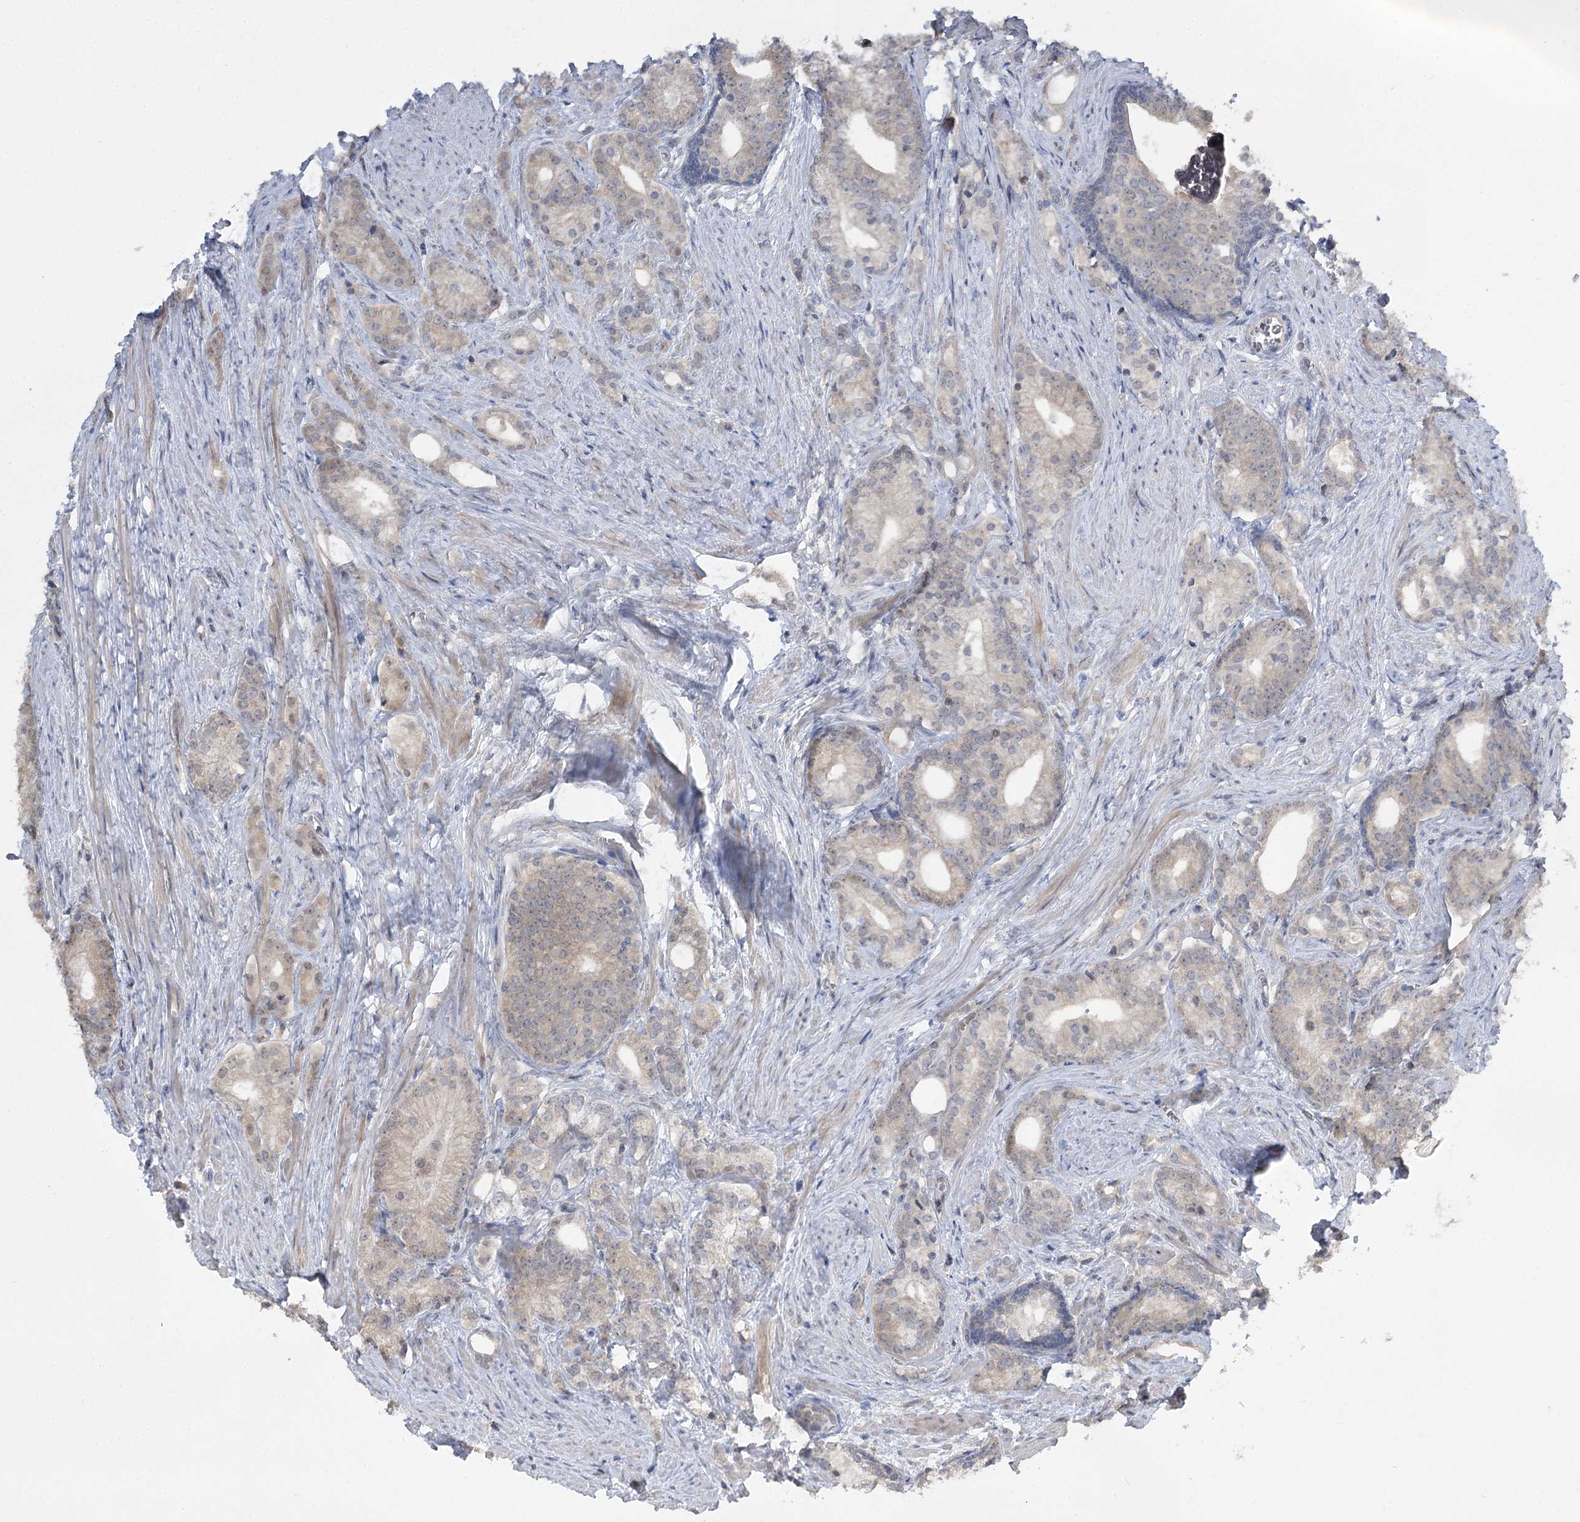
{"staining": {"intensity": "weak", "quantity": "<25%", "location": "cytoplasmic/membranous"}, "tissue": "prostate cancer", "cell_type": "Tumor cells", "image_type": "cancer", "snomed": [{"axis": "morphology", "description": "Adenocarcinoma, Low grade"}, {"axis": "topography", "description": "Prostate"}], "caption": "High power microscopy histopathology image of an immunohistochemistry (IHC) photomicrograph of low-grade adenocarcinoma (prostate), revealing no significant positivity in tumor cells.", "gene": "PHYHIPL", "patient": {"sex": "male", "age": 71}}